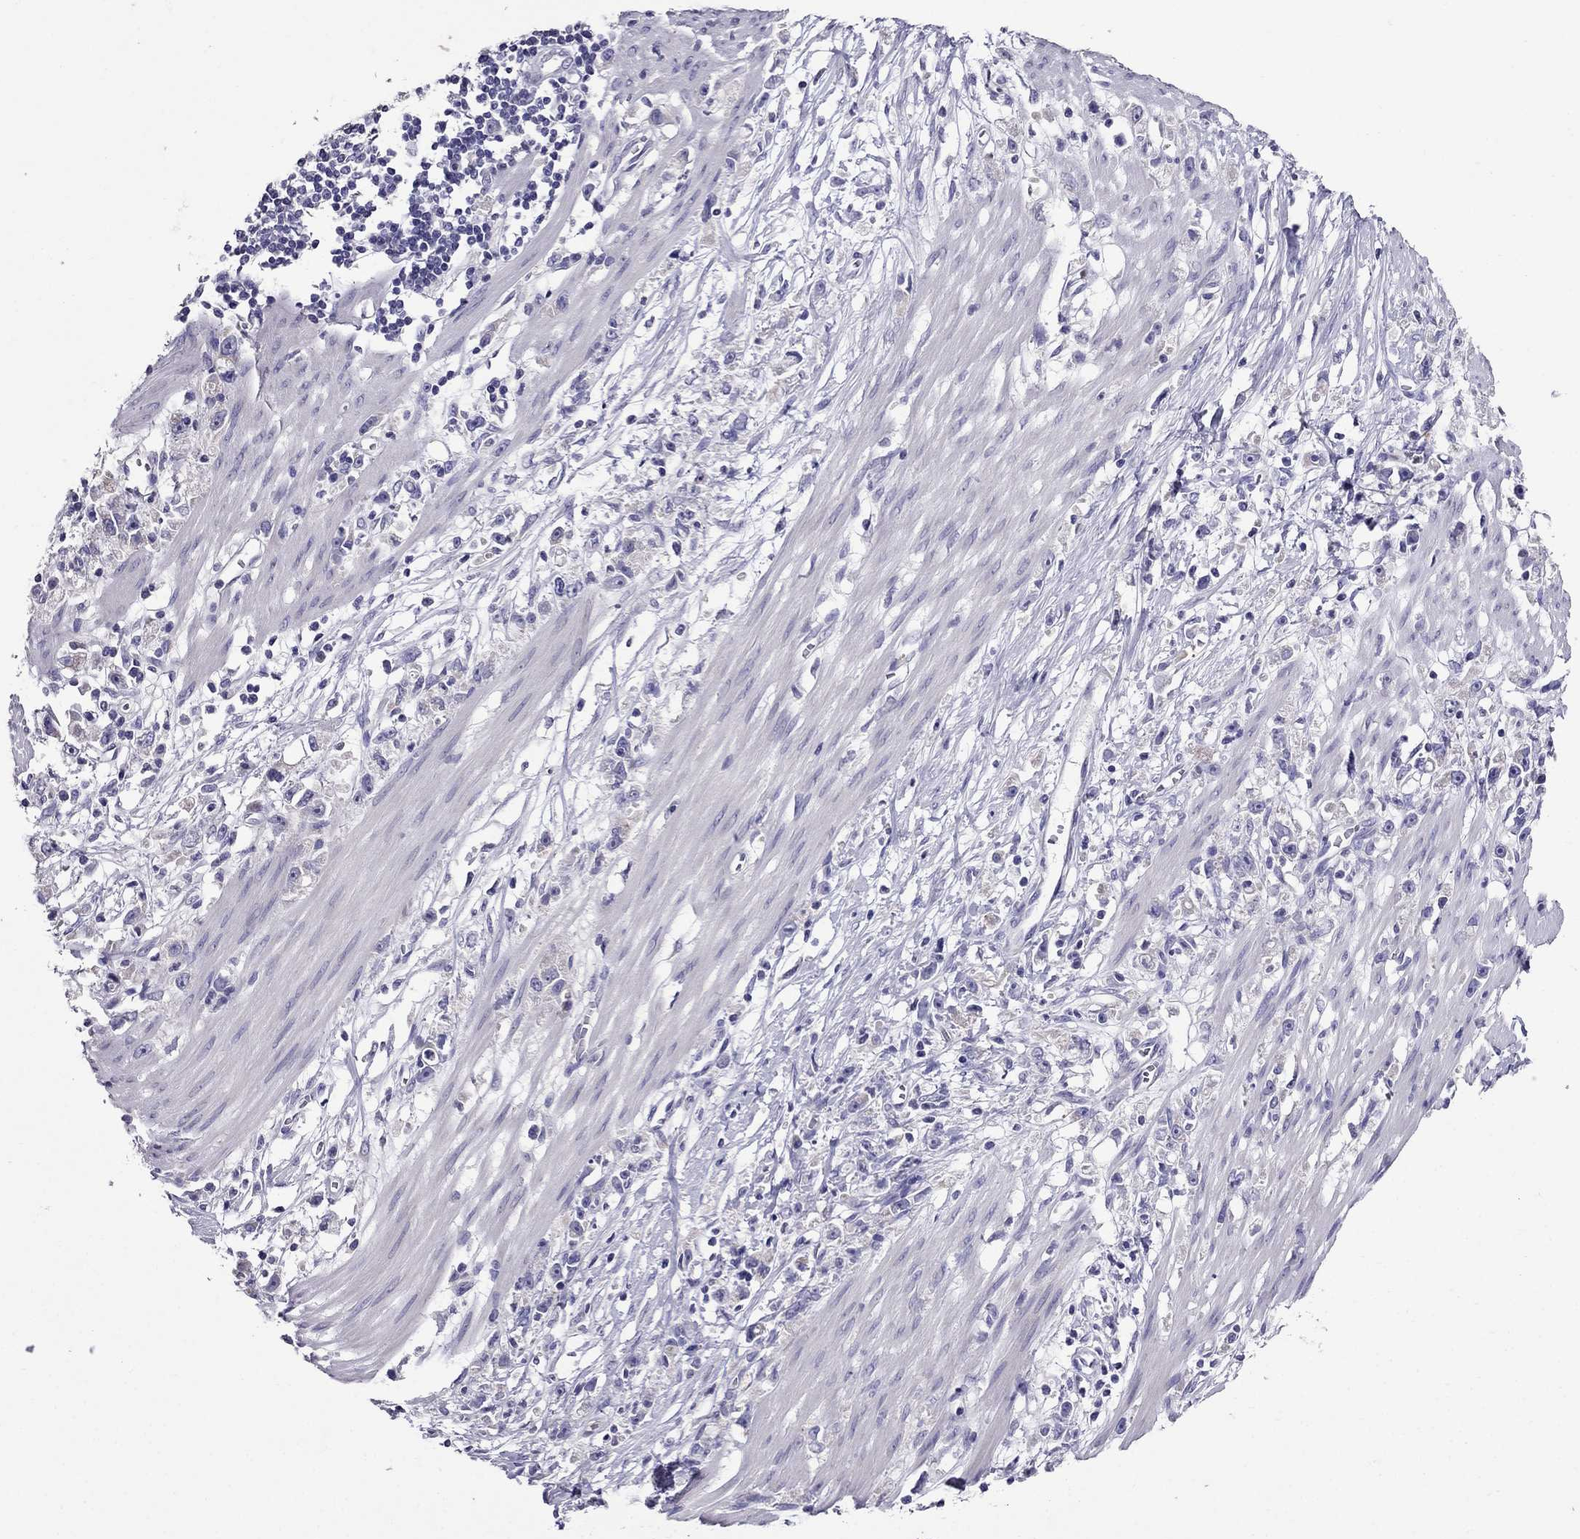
{"staining": {"intensity": "negative", "quantity": "none", "location": "none"}, "tissue": "stomach cancer", "cell_type": "Tumor cells", "image_type": "cancer", "snomed": [{"axis": "morphology", "description": "Adenocarcinoma, NOS"}, {"axis": "topography", "description": "Stomach"}], "caption": "Tumor cells show no significant expression in adenocarcinoma (stomach). (Stains: DAB immunohistochemistry with hematoxylin counter stain, Microscopy: brightfield microscopy at high magnification).", "gene": "OXCT2", "patient": {"sex": "female", "age": 59}}